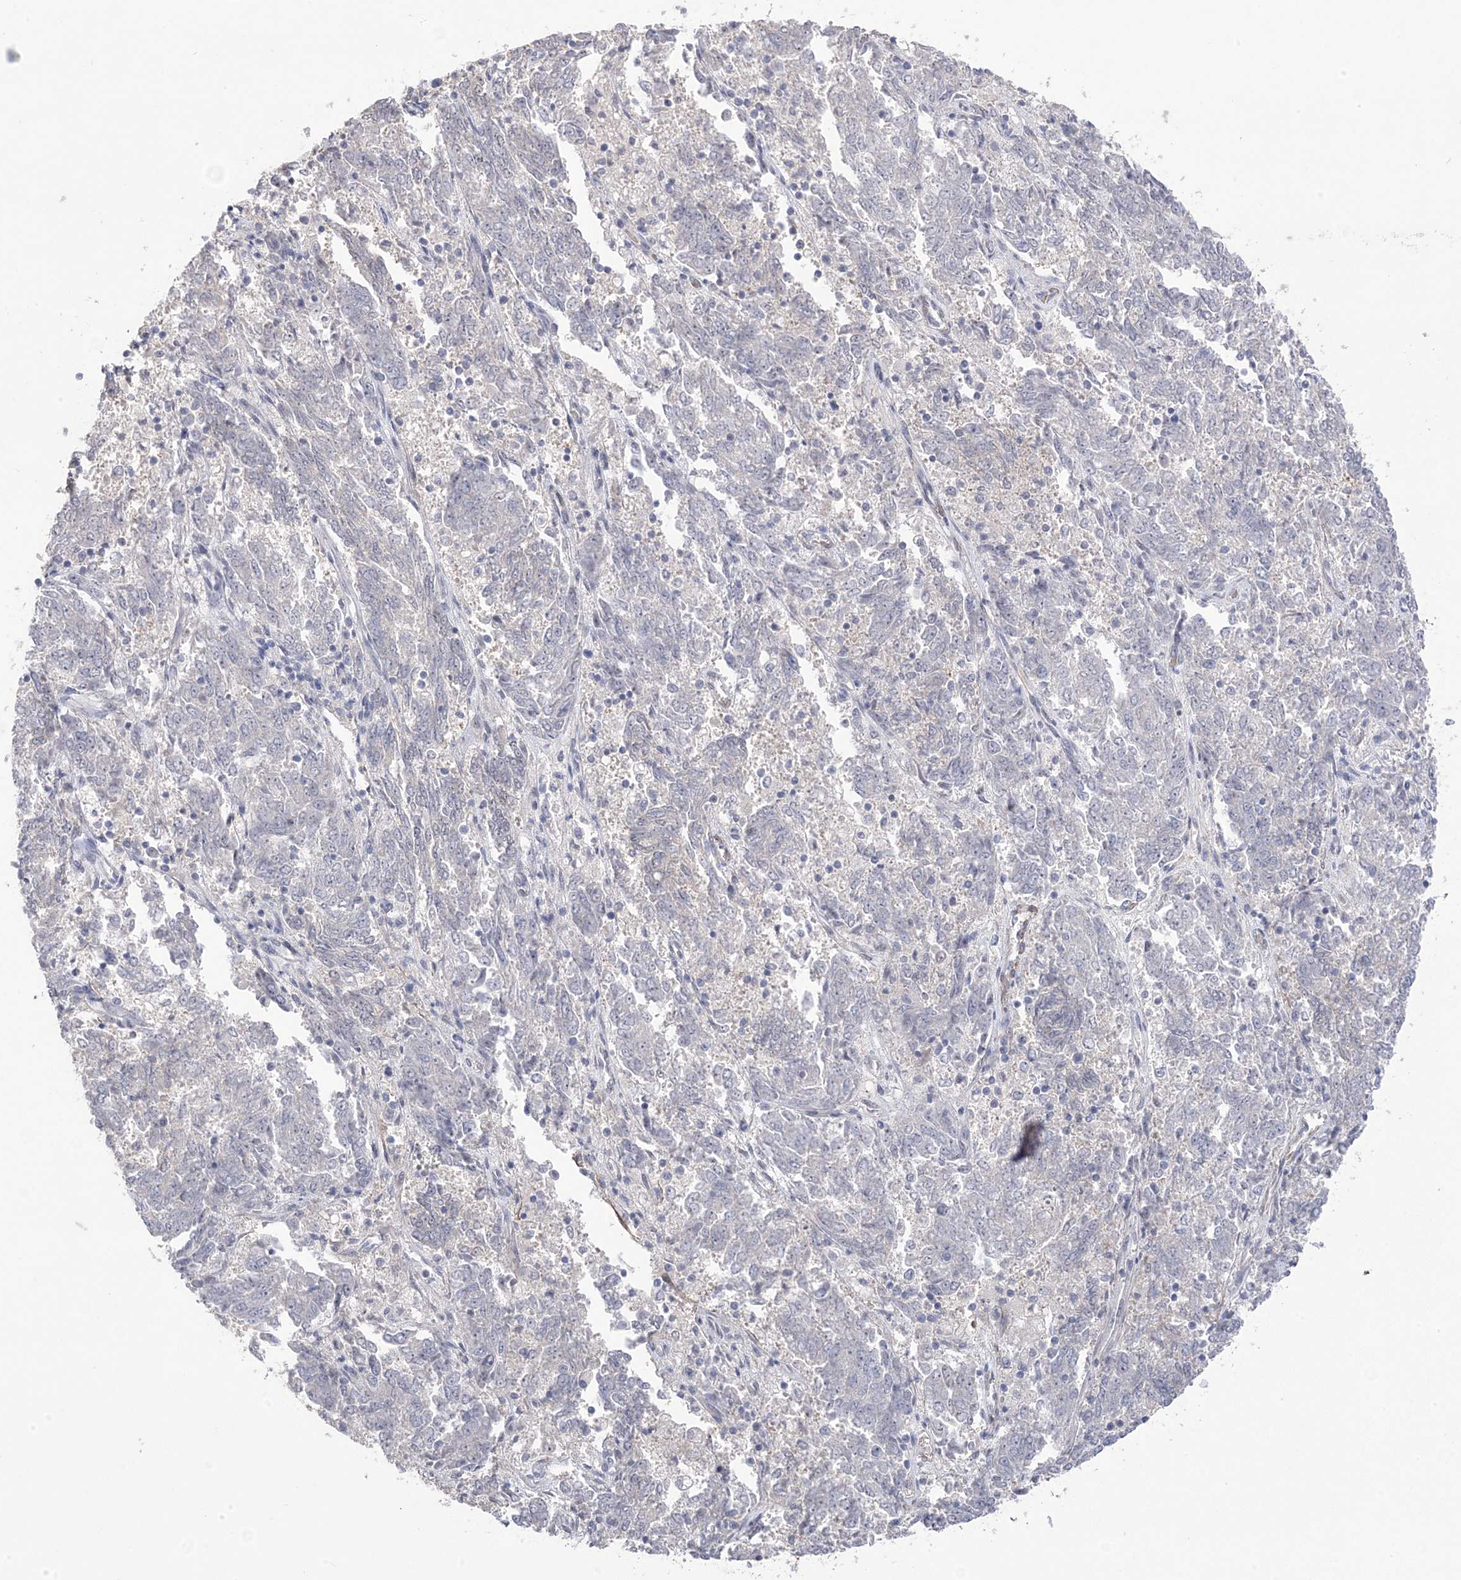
{"staining": {"intensity": "negative", "quantity": "none", "location": "none"}, "tissue": "endometrial cancer", "cell_type": "Tumor cells", "image_type": "cancer", "snomed": [{"axis": "morphology", "description": "Adenocarcinoma, NOS"}, {"axis": "topography", "description": "Endometrium"}], "caption": "High magnification brightfield microscopy of endometrial cancer (adenocarcinoma) stained with DAB (brown) and counterstained with hematoxylin (blue): tumor cells show no significant expression. (Brightfield microscopy of DAB (3,3'-diaminobenzidine) immunohistochemistry (IHC) at high magnification).", "gene": "GTPBP6", "patient": {"sex": "female", "age": 80}}